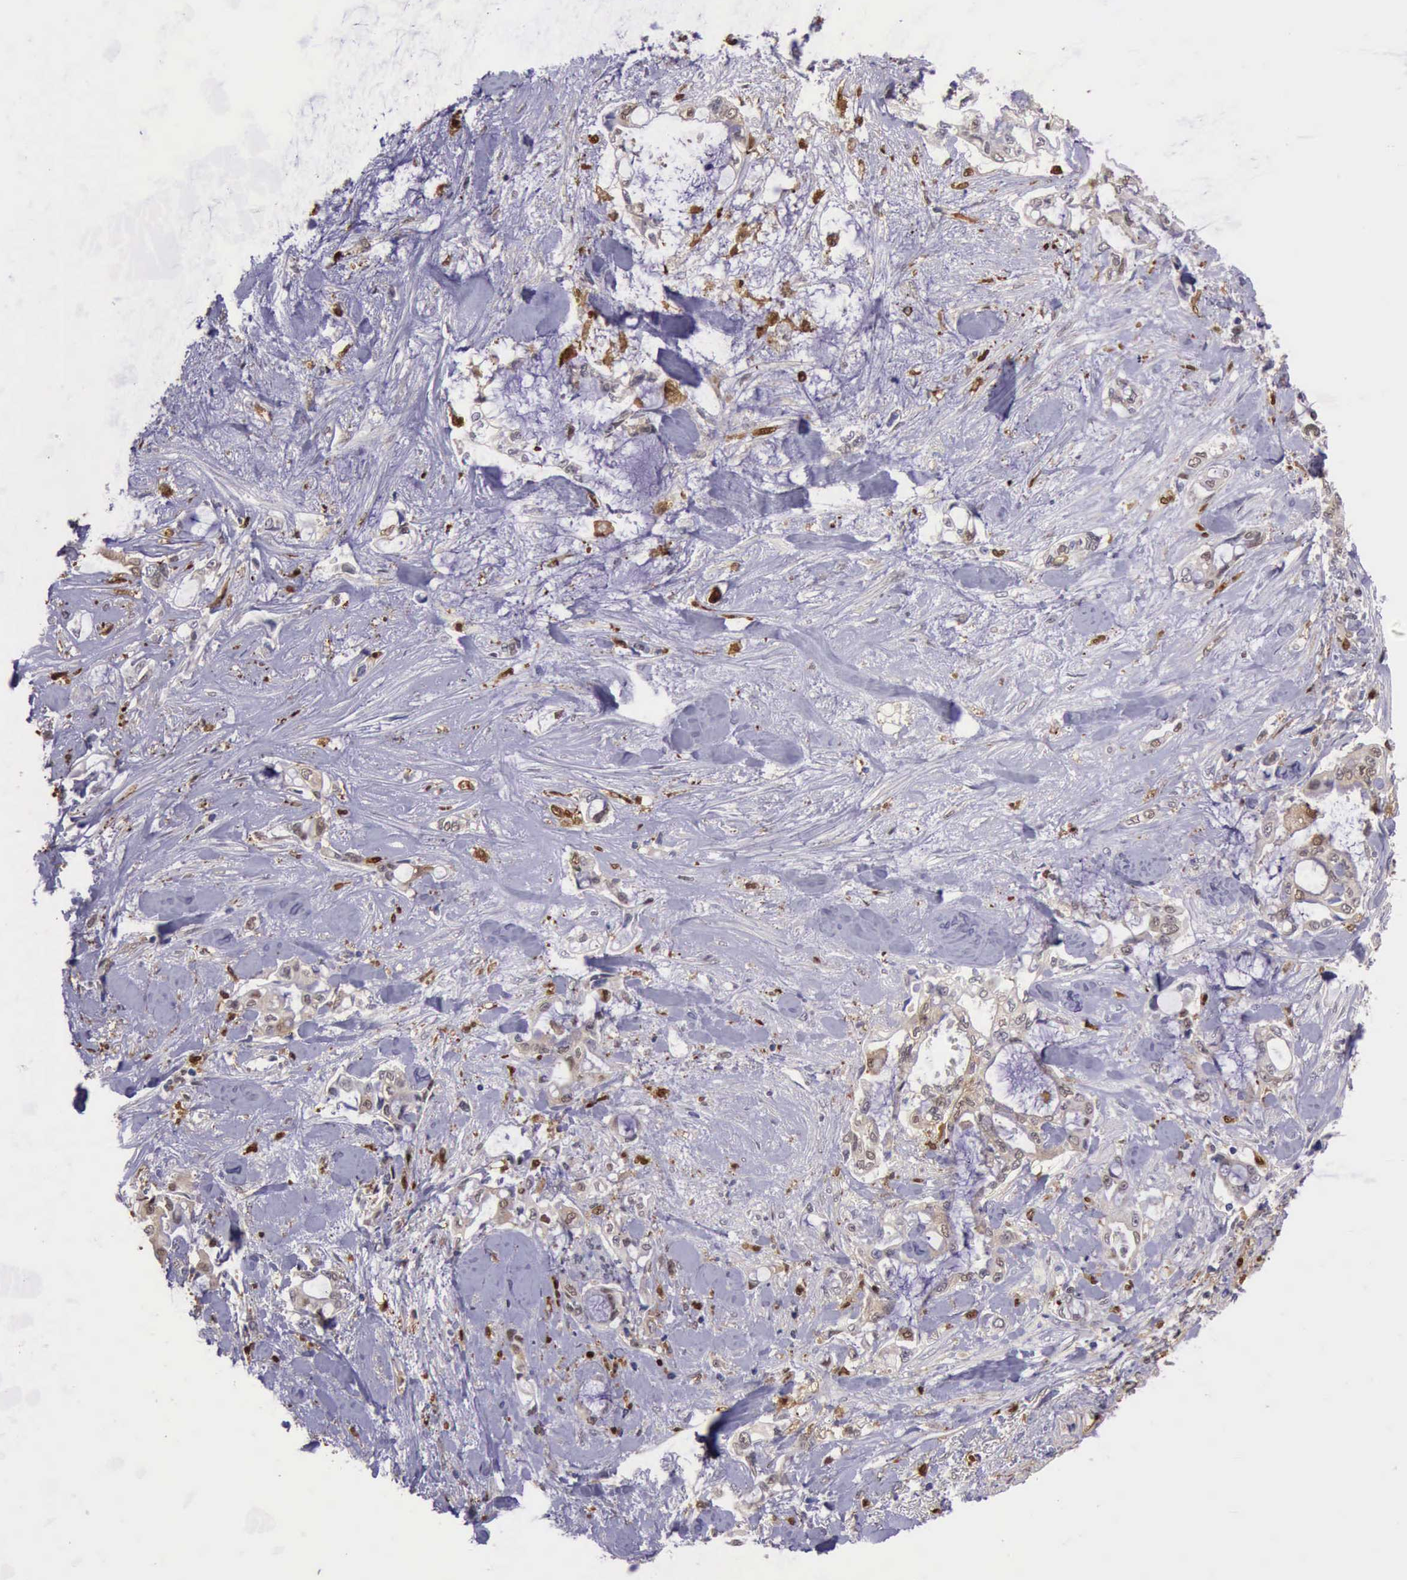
{"staining": {"intensity": "weak", "quantity": "<25%", "location": "cytoplasmic/membranous,nuclear"}, "tissue": "pancreatic cancer", "cell_type": "Tumor cells", "image_type": "cancer", "snomed": [{"axis": "morphology", "description": "Adenocarcinoma, NOS"}, {"axis": "topography", "description": "Pancreas"}], "caption": "Immunohistochemistry of adenocarcinoma (pancreatic) shows no staining in tumor cells.", "gene": "TYMP", "patient": {"sex": "female", "age": 70}}